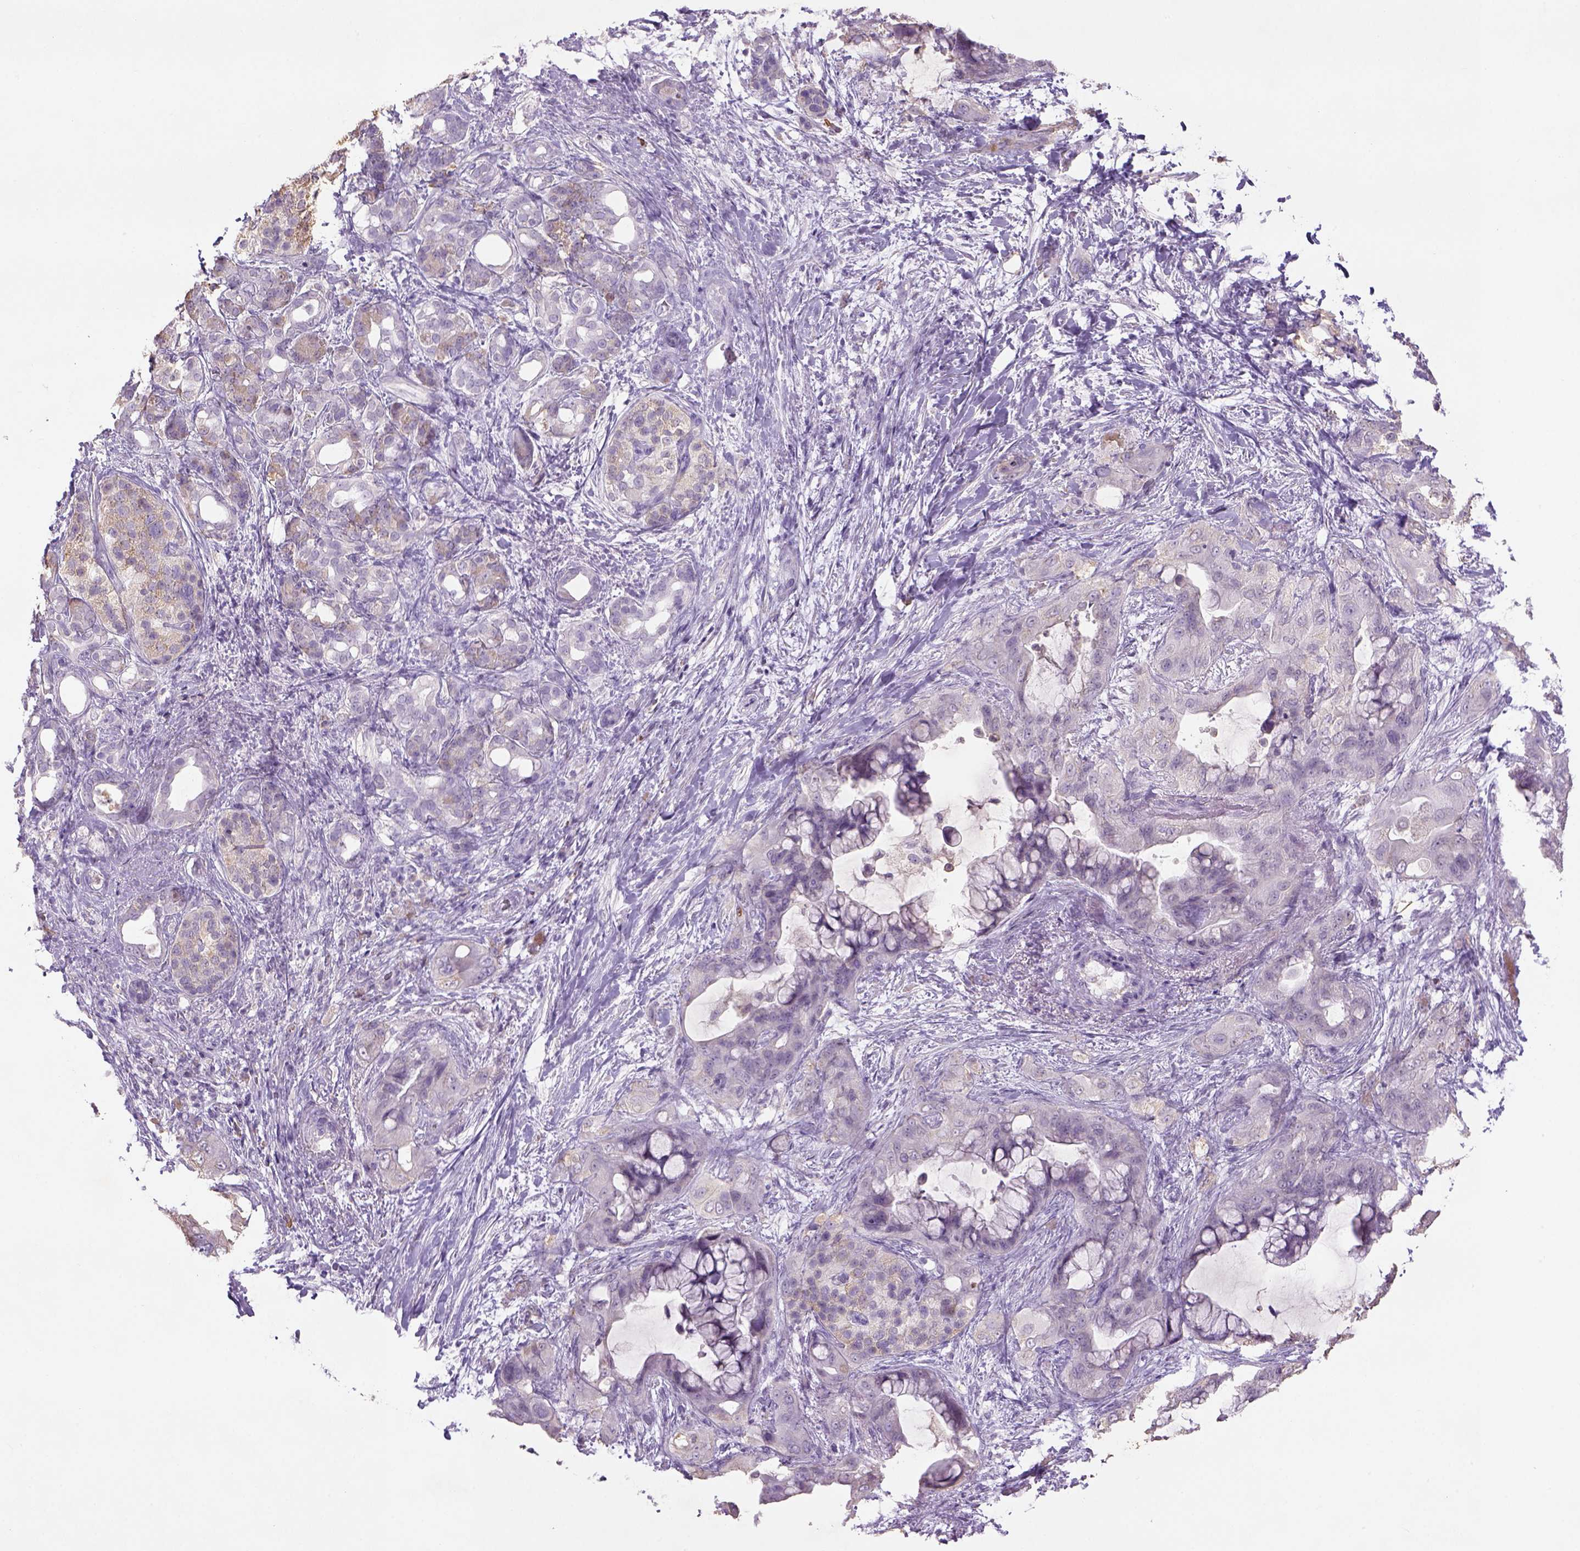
{"staining": {"intensity": "weak", "quantity": "<25%", "location": "cytoplasmic/membranous"}, "tissue": "pancreatic cancer", "cell_type": "Tumor cells", "image_type": "cancer", "snomed": [{"axis": "morphology", "description": "Adenocarcinoma, NOS"}, {"axis": "topography", "description": "Pancreas"}], "caption": "An IHC image of pancreatic adenocarcinoma is shown. There is no staining in tumor cells of pancreatic adenocarcinoma.", "gene": "NAALAD2", "patient": {"sex": "male", "age": 71}}